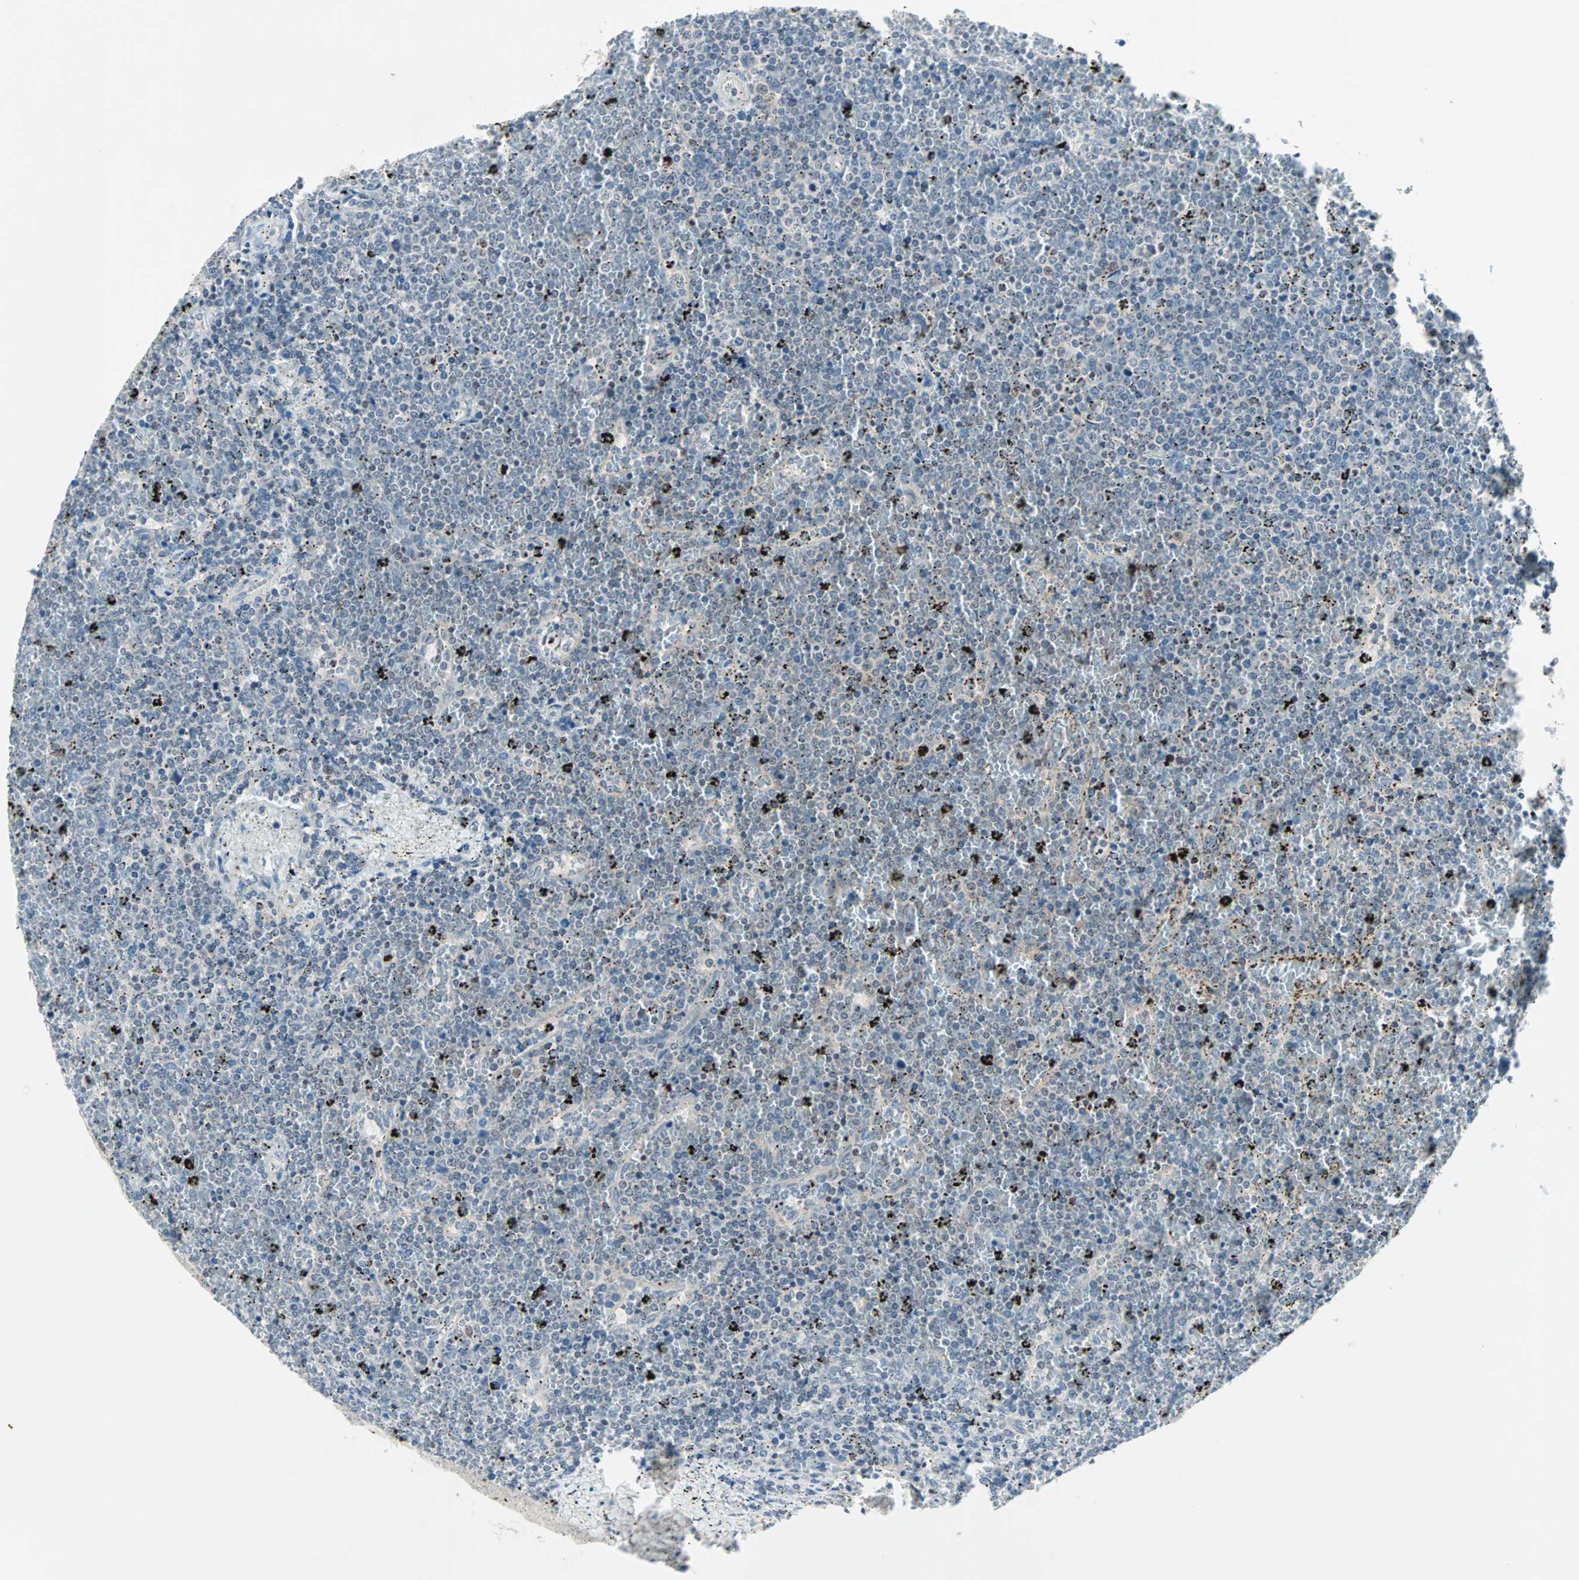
{"staining": {"intensity": "strong", "quantity": "<25%", "location": "nuclear"}, "tissue": "lymphoma", "cell_type": "Tumor cells", "image_type": "cancer", "snomed": [{"axis": "morphology", "description": "Malignant lymphoma, non-Hodgkin's type, Low grade"}, {"axis": "topography", "description": "Spleen"}], "caption": "This photomicrograph reveals IHC staining of human low-grade malignant lymphoma, non-Hodgkin's type, with medium strong nuclear expression in approximately <25% of tumor cells.", "gene": "CCNE2", "patient": {"sex": "female", "age": 77}}